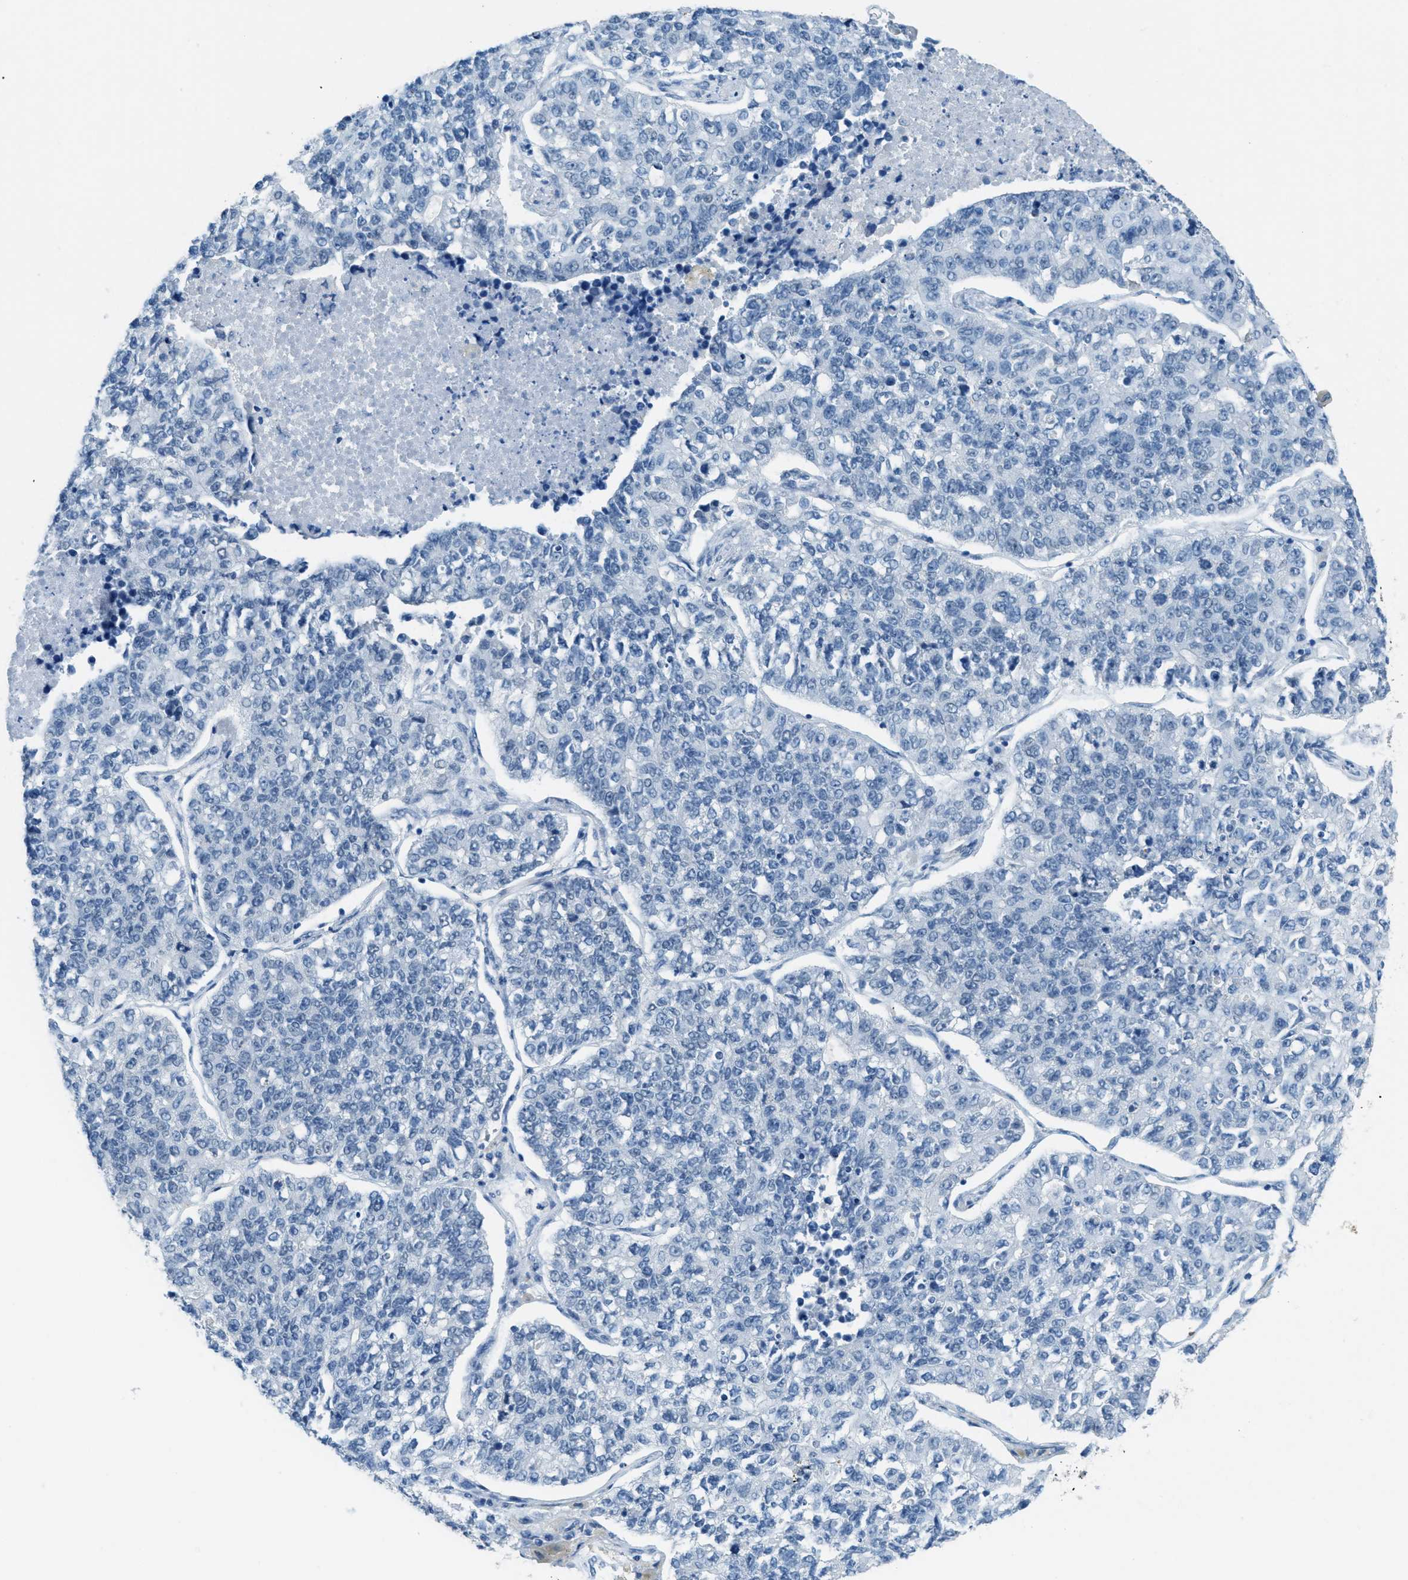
{"staining": {"intensity": "negative", "quantity": "none", "location": "none"}, "tissue": "lung cancer", "cell_type": "Tumor cells", "image_type": "cancer", "snomed": [{"axis": "morphology", "description": "Adenocarcinoma, NOS"}, {"axis": "topography", "description": "Lung"}], "caption": "Immunohistochemical staining of human adenocarcinoma (lung) shows no significant staining in tumor cells.", "gene": "TTC13", "patient": {"sex": "male", "age": 49}}